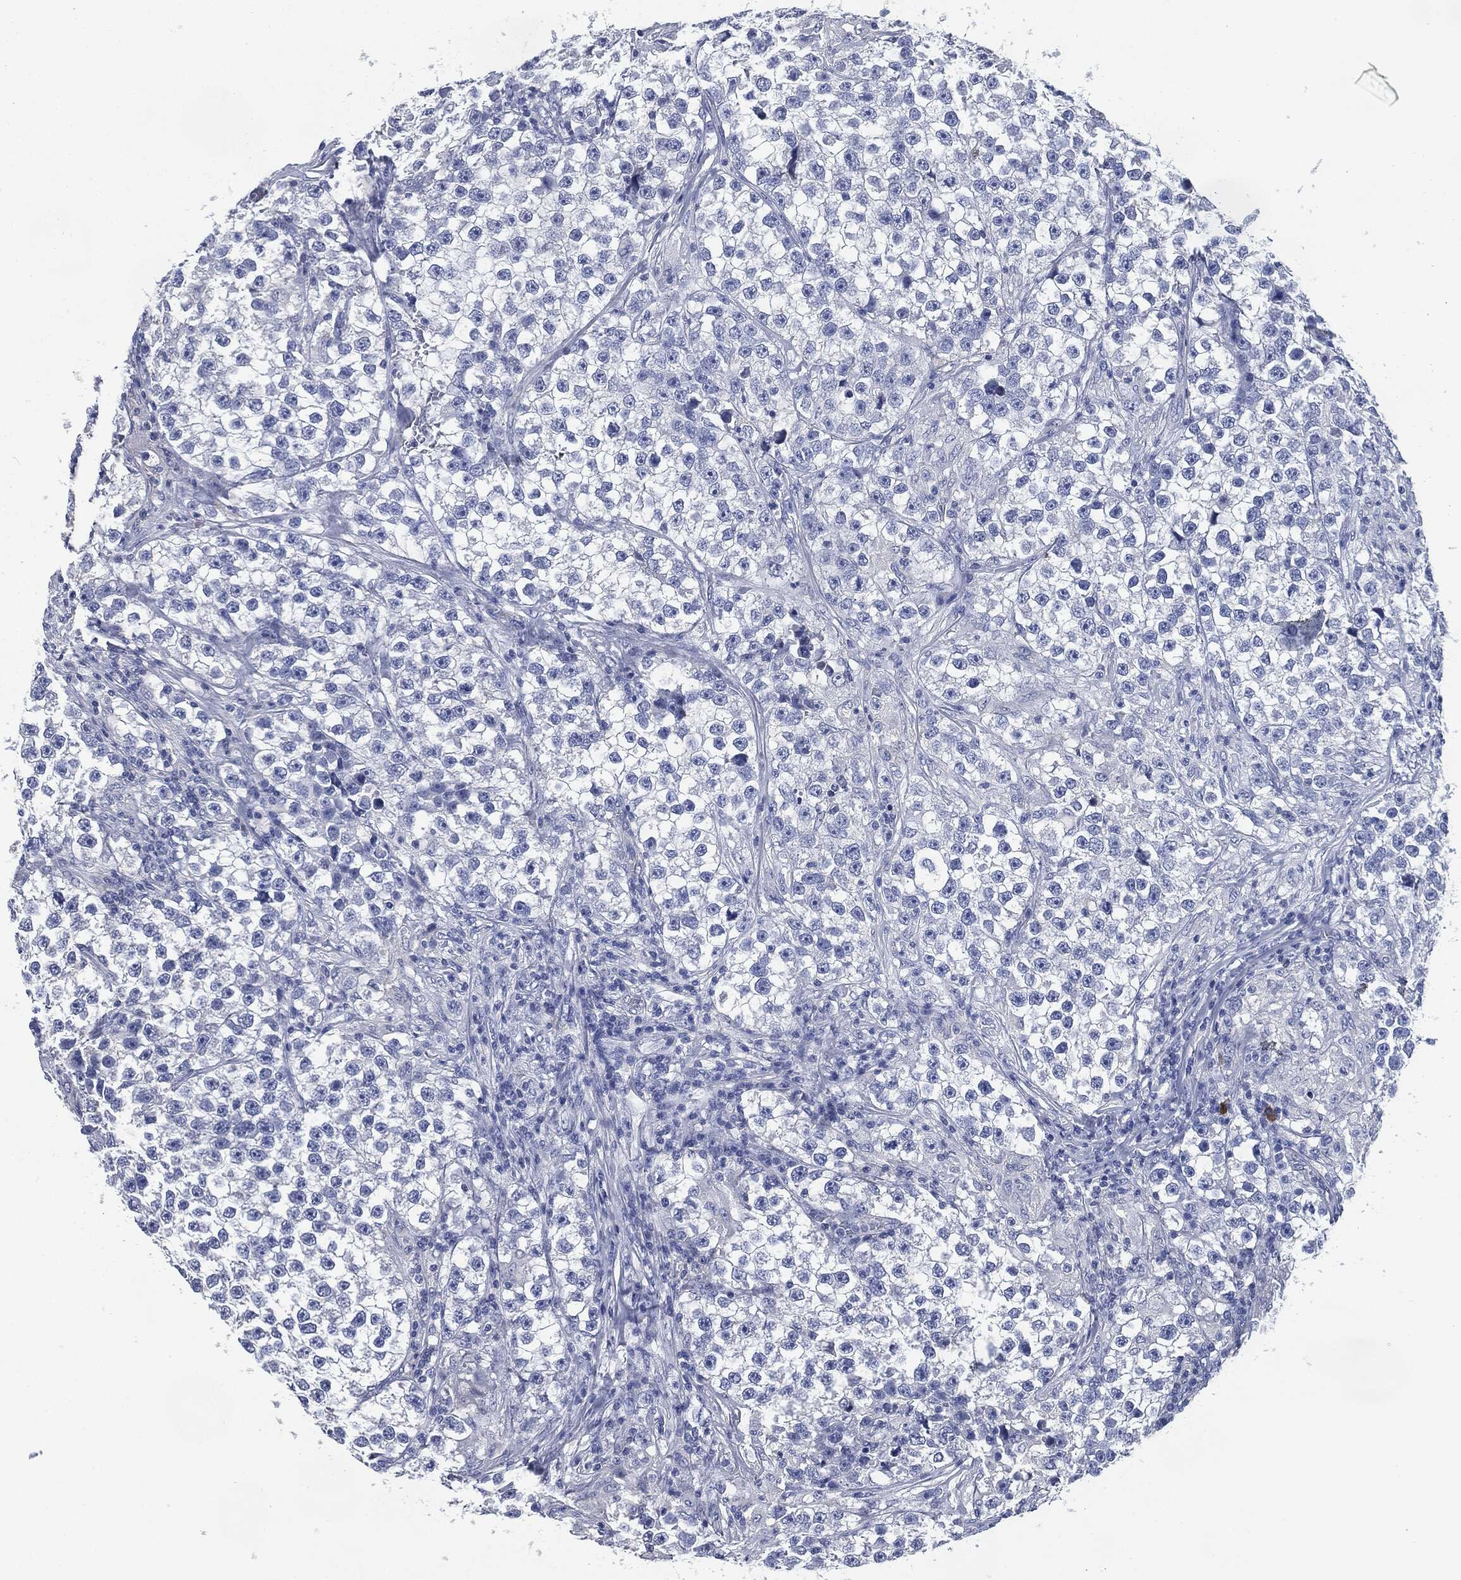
{"staining": {"intensity": "negative", "quantity": "none", "location": "none"}, "tissue": "testis cancer", "cell_type": "Tumor cells", "image_type": "cancer", "snomed": [{"axis": "morphology", "description": "Seminoma, NOS"}, {"axis": "topography", "description": "Testis"}], "caption": "This is an immunohistochemistry histopathology image of testis seminoma. There is no positivity in tumor cells.", "gene": "CD27", "patient": {"sex": "male", "age": 46}}